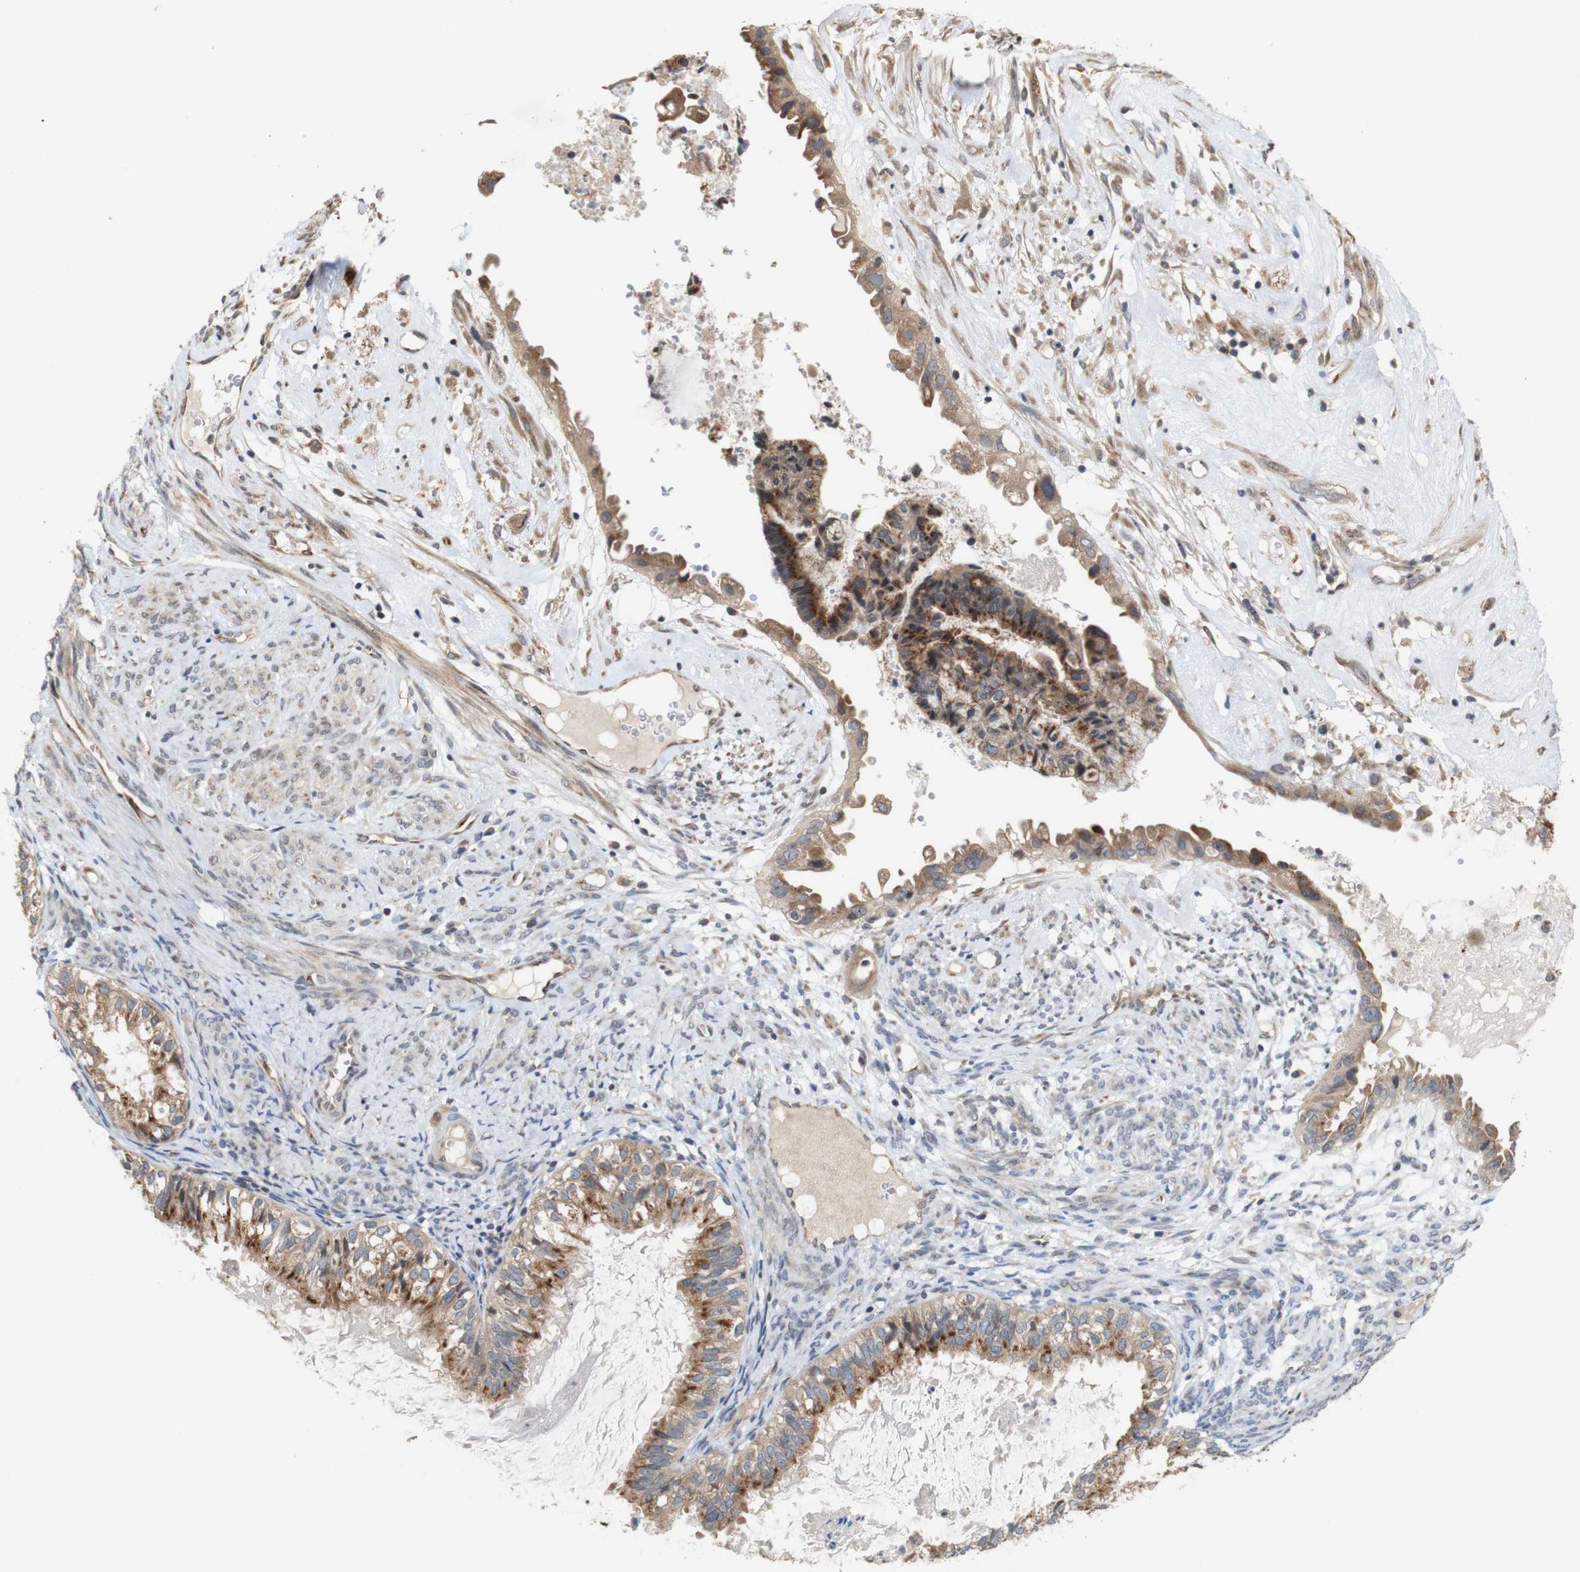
{"staining": {"intensity": "moderate", "quantity": ">75%", "location": "cytoplasmic/membranous"}, "tissue": "cervical cancer", "cell_type": "Tumor cells", "image_type": "cancer", "snomed": [{"axis": "morphology", "description": "Normal tissue, NOS"}, {"axis": "morphology", "description": "Adenocarcinoma, NOS"}, {"axis": "topography", "description": "Cervix"}, {"axis": "topography", "description": "Endometrium"}], "caption": "This is an image of immunohistochemistry staining of cervical cancer, which shows moderate expression in the cytoplasmic/membranous of tumor cells.", "gene": "EFCAB14", "patient": {"sex": "female", "age": 86}}